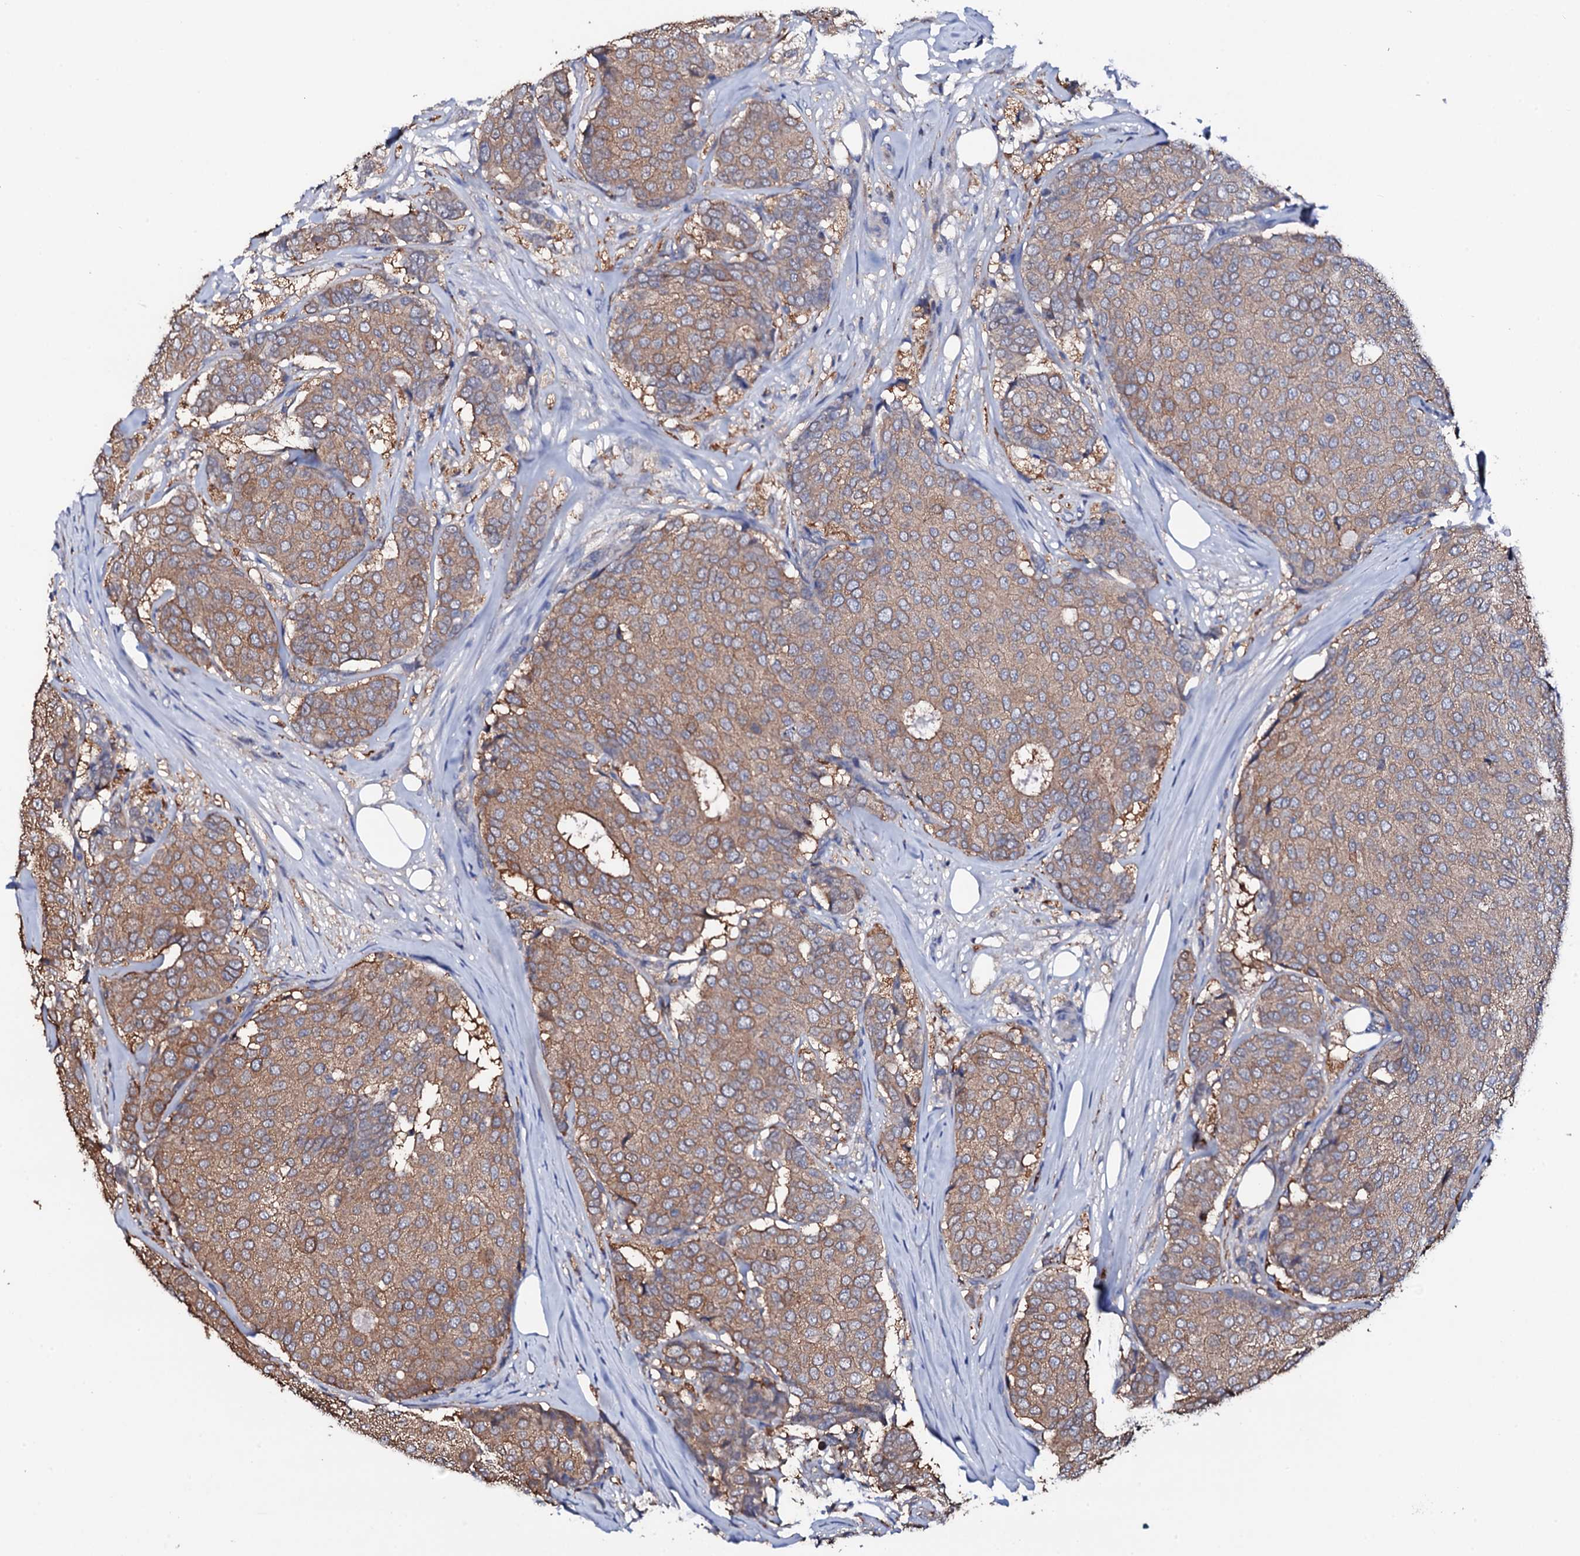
{"staining": {"intensity": "moderate", "quantity": ">75%", "location": "cytoplasmic/membranous"}, "tissue": "breast cancer", "cell_type": "Tumor cells", "image_type": "cancer", "snomed": [{"axis": "morphology", "description": "Duct carcinoma"}, {"axis": "topography", "description": "Breast"}], "caption": "Breast cancer stained with DAB (3,3'-diaminobenzidine) immunohistochemistry displays medium levels of moderate cytoplasmic/membranous staining in approximately >75% of tumor cells. (DAB (3,3'-diaminobenzidine) IHC, brown staining for protein, blue staining for nuclei).", "gene": "TCAF2", "patient": {"sex": "female", "age": 75}}